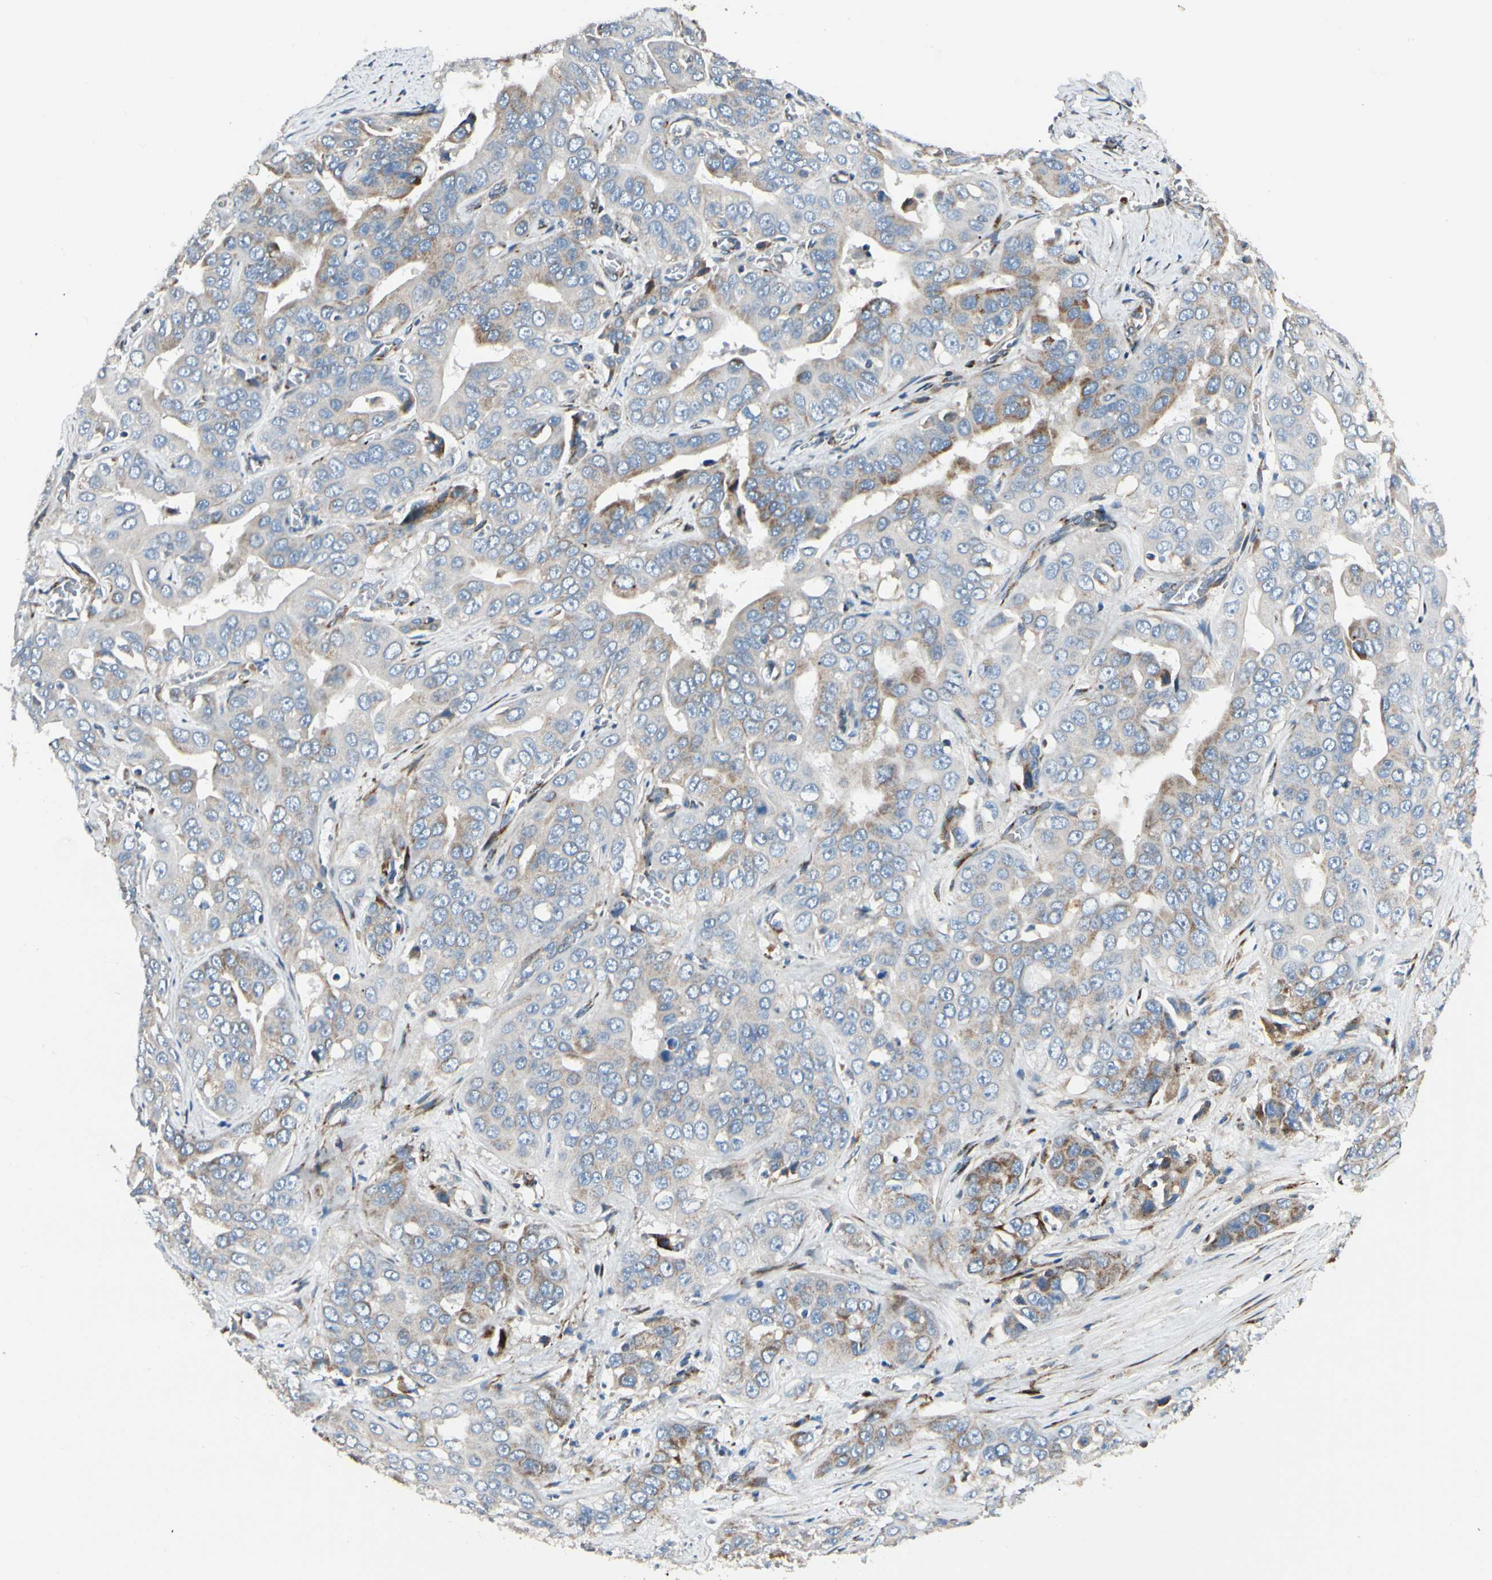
{"staining": {"intensity": "weak", "quantity": ">75%", "location": "cytoplasmic/membranous"}, "tissue": "liver cancer", "cell_type": "Tumor cells", "image_type": "cancer", "snomed": [{"axis": "morphology", "description": "Cholangiocarcinoma"}, {"axis": "topography", "description": "Liver"}], "caption": "Liver cancer (cholangiocarcinoma) stained for a protein demonstrates weak cytoplasmic/membranous positivity in tumor cells.", "gene": "MRPL9", "patient": {"sex": "female", "age": 52}}